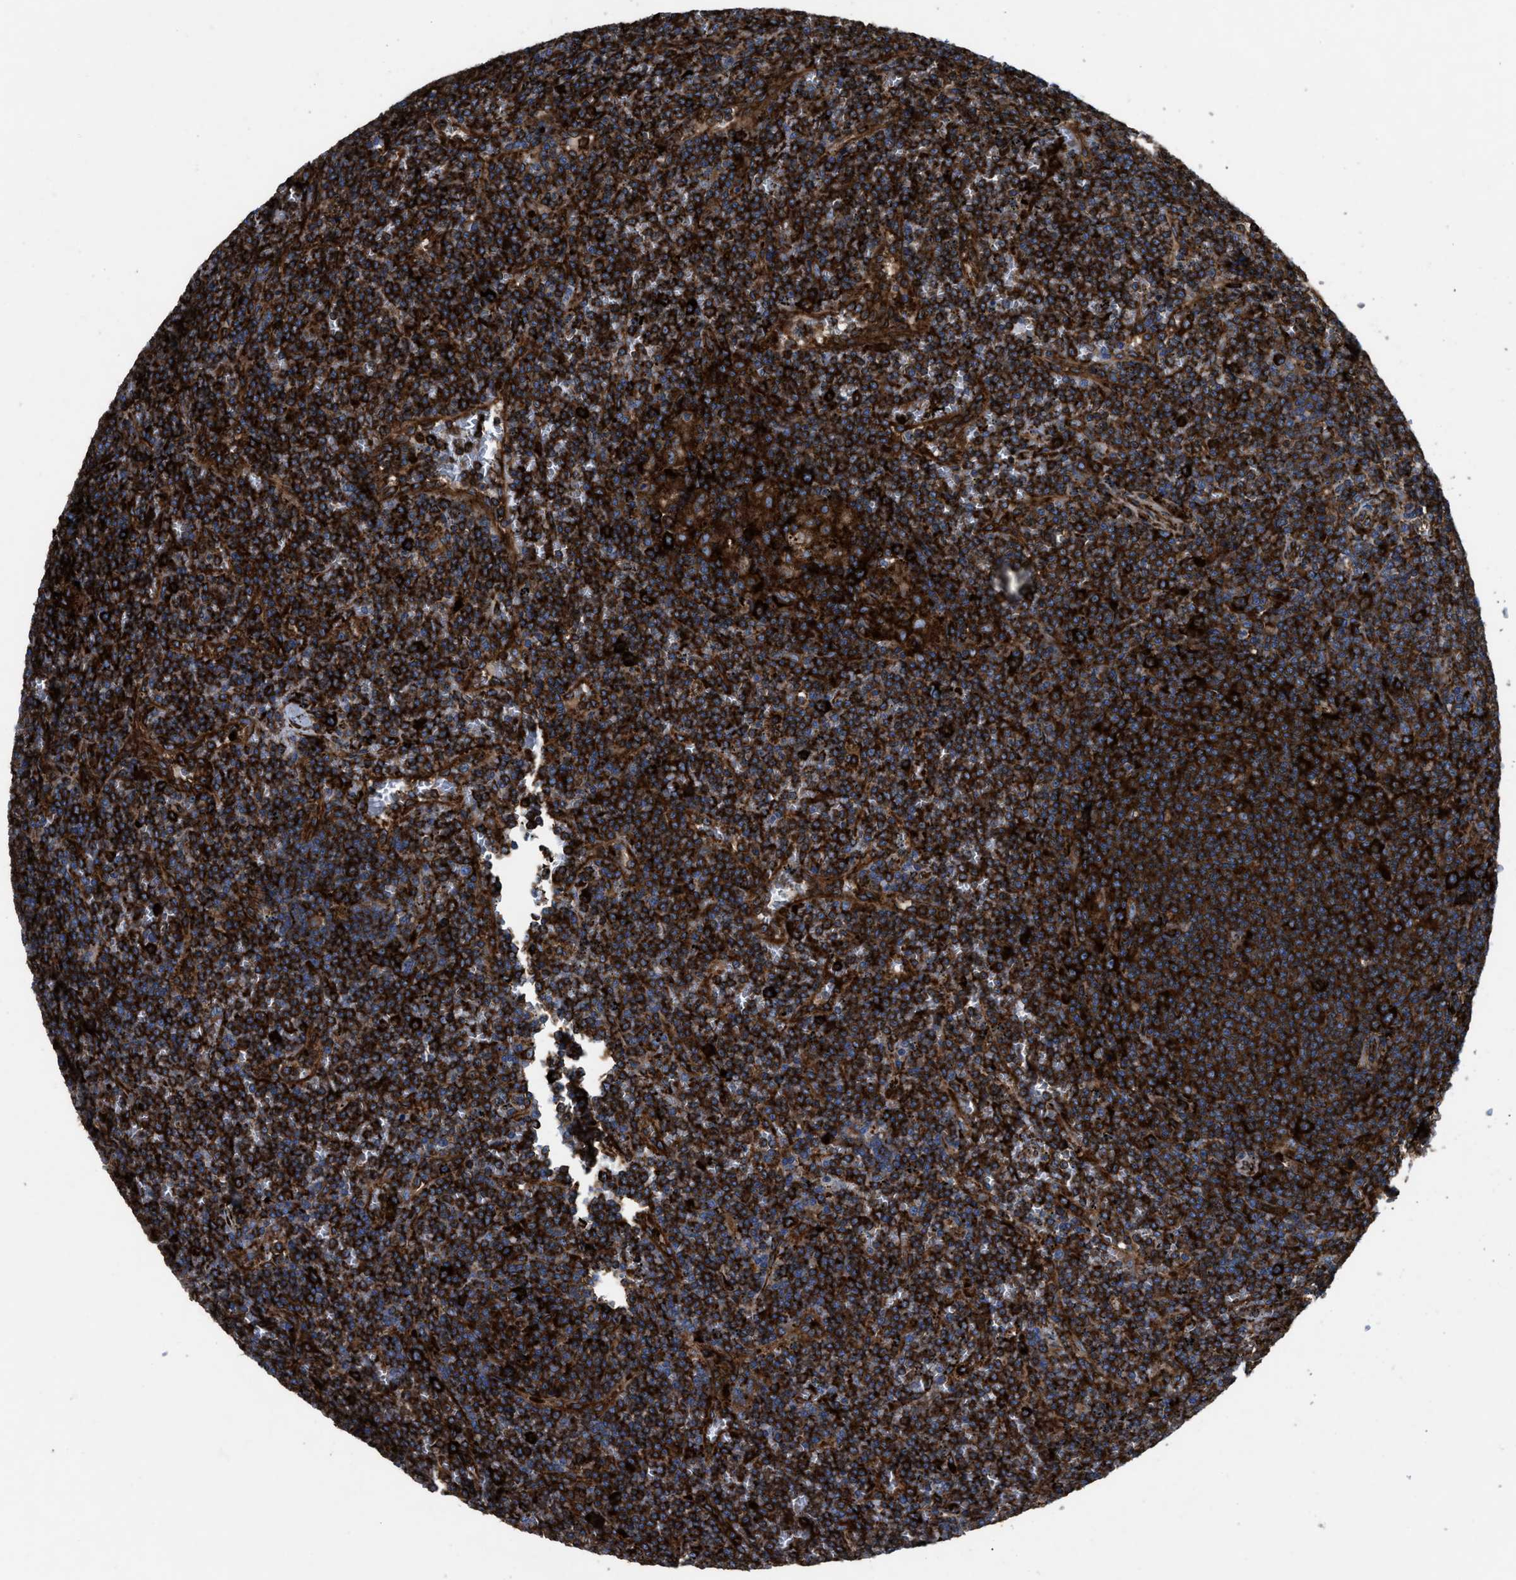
{"staining": {"intensity": "strong", "quantity": ">75%", "location": "cytoplasmic/membranous"}, "tissue": "lymphoma", "cell_type": "Tumor cells", "image_type": "cancer", "snomed": [{"axis": "morphology", "description": "Malignant lymphoma, non-Hodgkin's type, Low grade"}, {"axis": "topography", "description": "Spleen"}], "caption": "High-power microscopy captured an immunohistochemistry (IHC) photomicrograph of low-grade malignant lymphoma, non-Hodgkin's type, revealing strong cytoplasmic/membranous positivity in approximately >75% of tumor cells.", "gene": "CAPRIN1", "patient": {"sex": "female", "age": 19}}